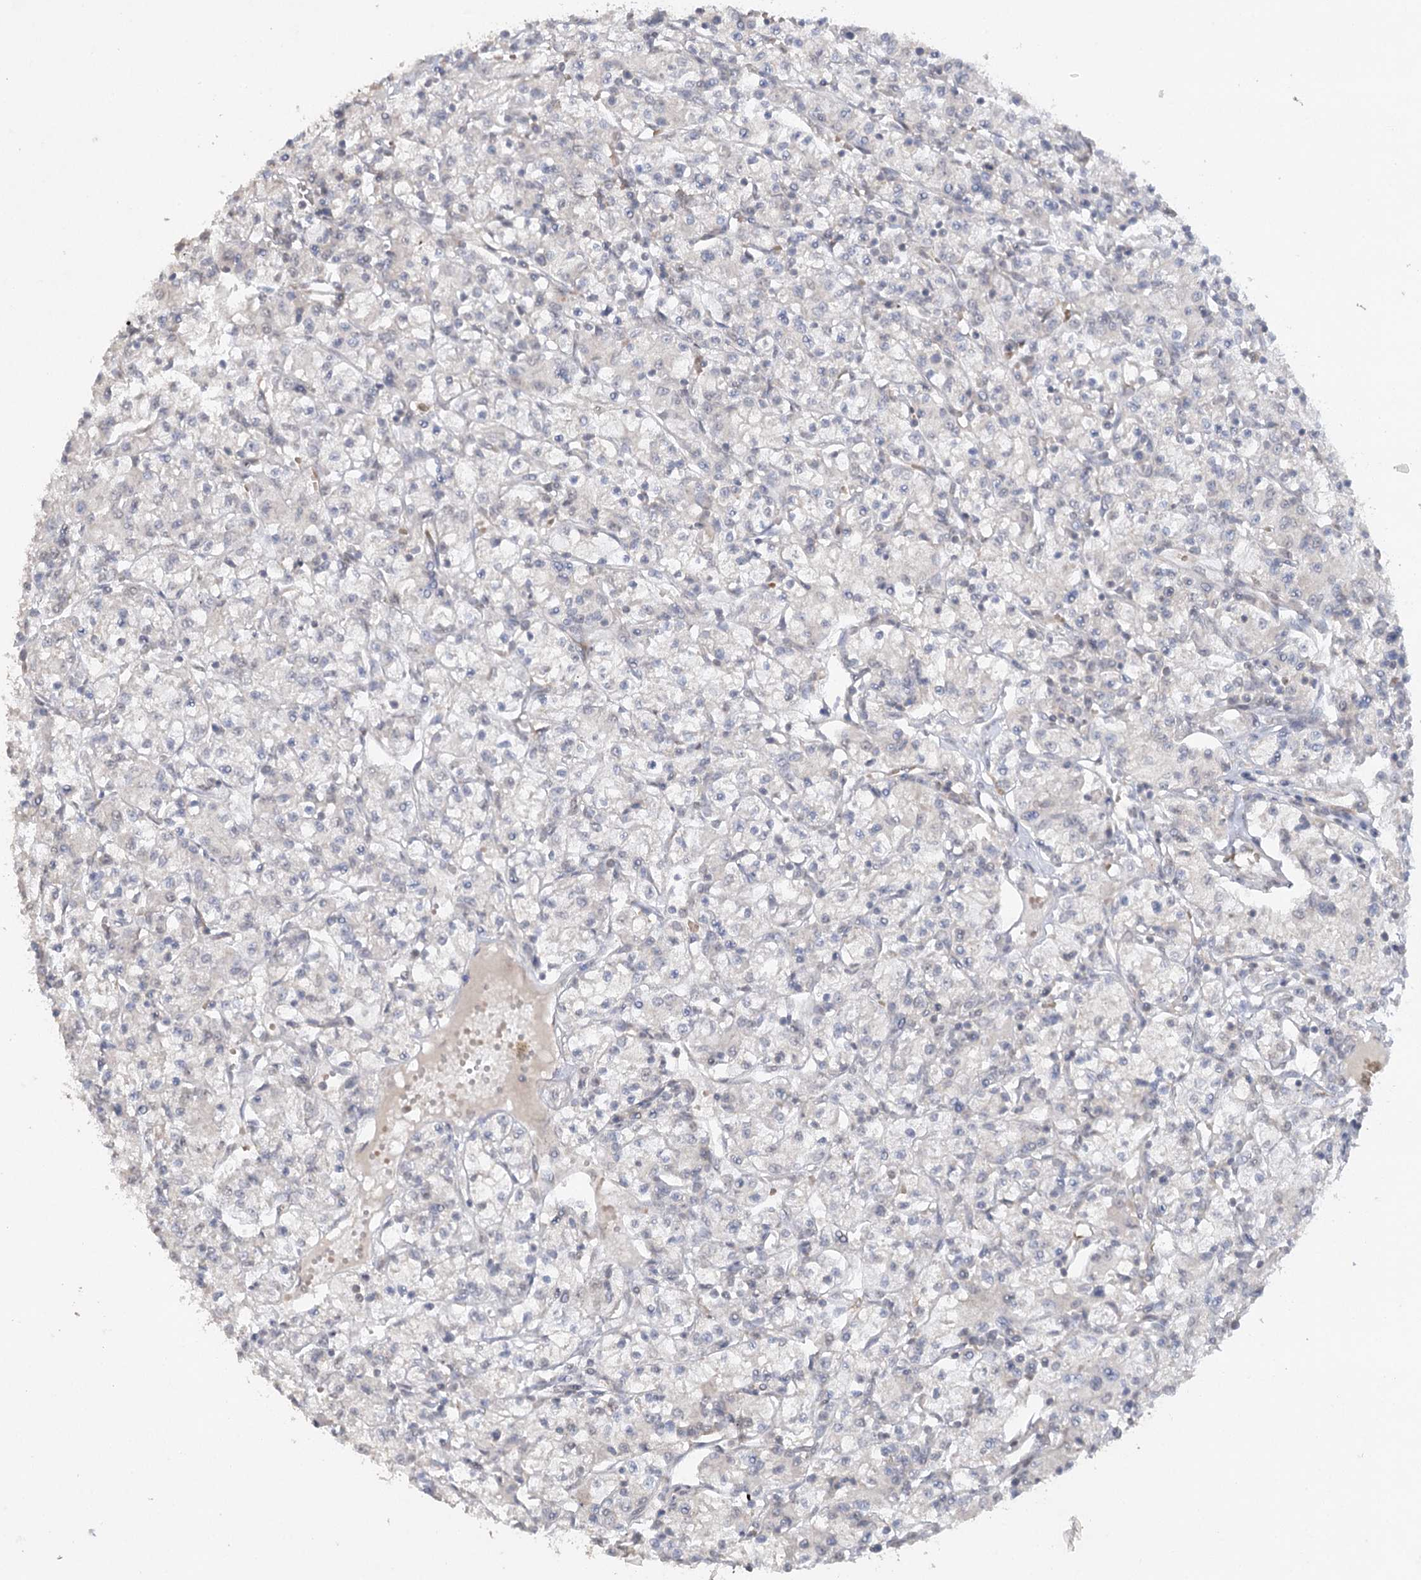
{"staining": {"intensity": "negative", "quantity": "none", "location": "none"}, "tissue": "renal cancer", "cell_type": "Tumor cells", "image_type": "cancer", "snomed": [{"axis": "morphology", "description": "Adenocarcinoma, NOS"}, {"axis": "topography", "description": "Kidney"}], "caption": "The photomicrograph demonstrates no staining of tumor cells in adenocarcinoma (renal).", "gene": "TRAF3IP1", "patient": {"sex": "female", "age": 59}}